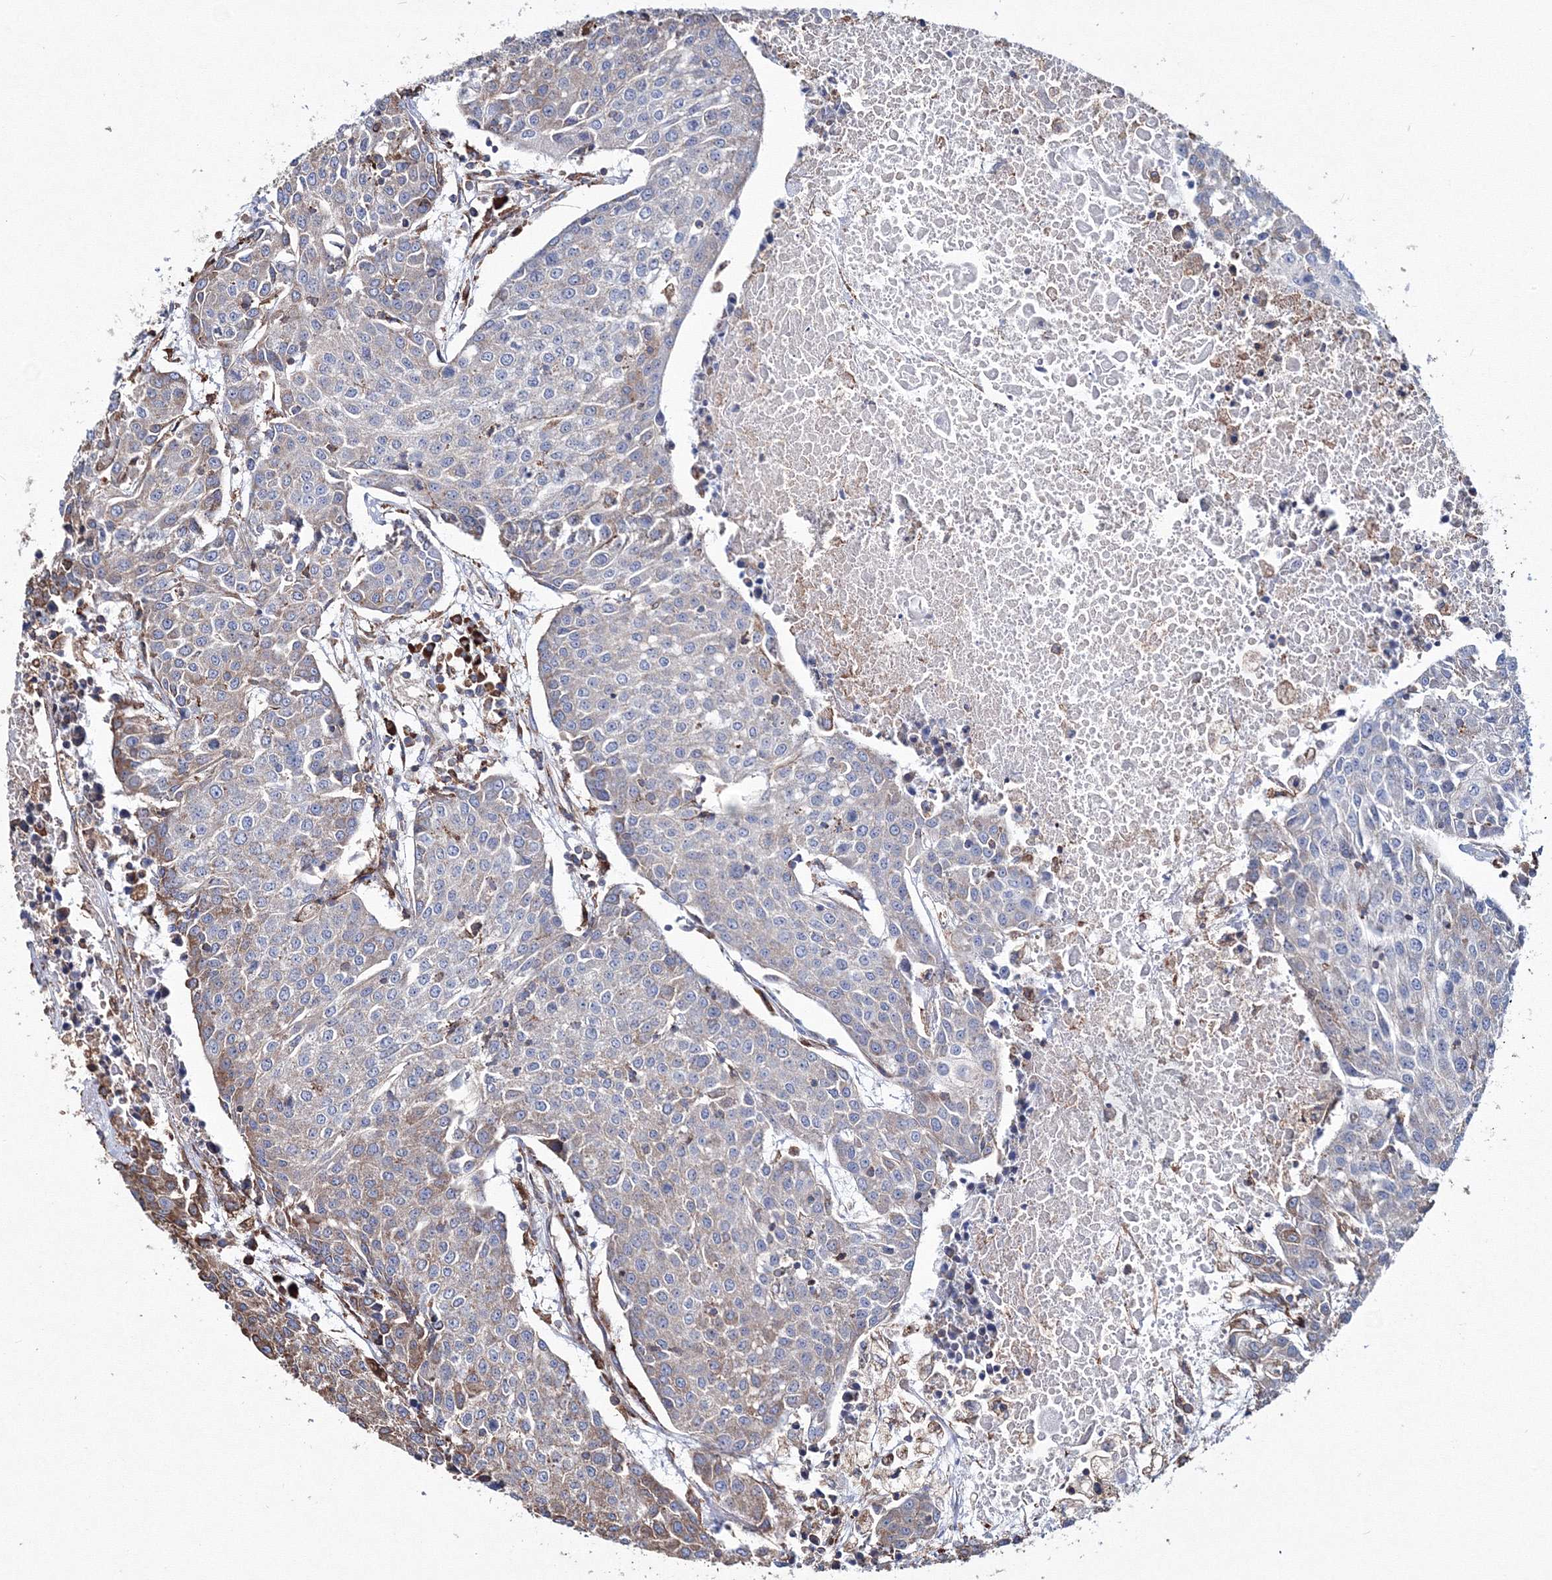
{"staining": {"intensity": "moderate", "quantity": "<25%", "location": "cytoplasmic/membranous"}, "tissue": "urothelial cancer", "cell_type": "Tumor cells", "image_type": "cancer", "snomed": [{"axis": "morphology", "description": "Urothelial carcinoma, High grade"}, {"axis": "topography", "description": "Urinary bladder"}], "caption": "This is an image of immunohistochemistry staining of urothelial carcinoma (high-grade), which shows moderate staining in the cytoplasmic/membranous of tumor cells.", "gene": "VPS8", "patient": {"sex": "female", "age": 85}}